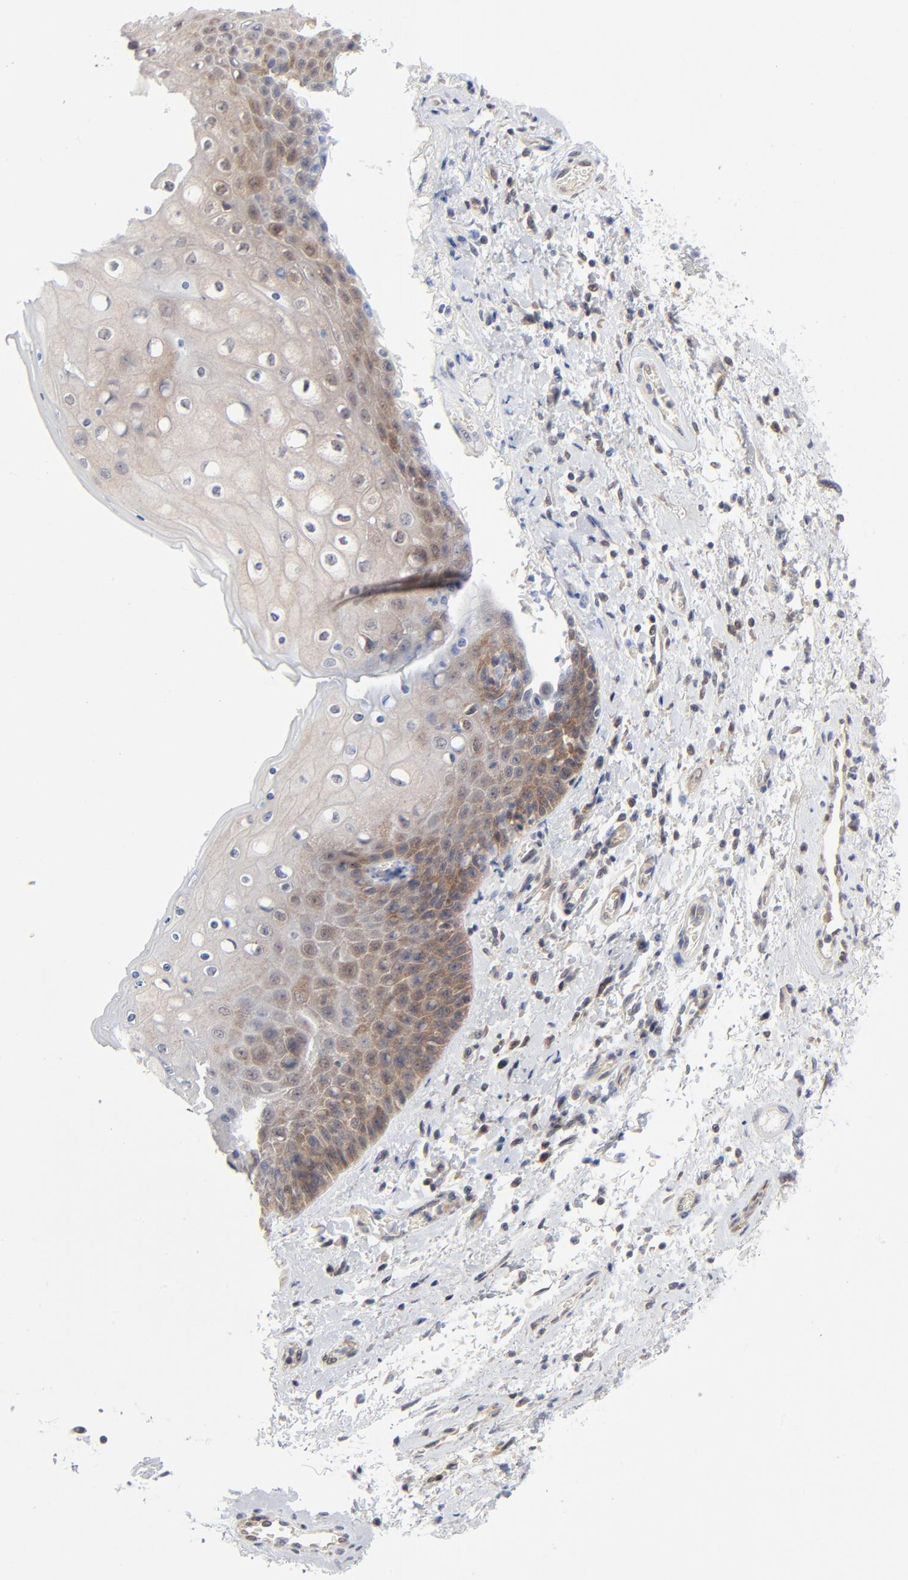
{"staining": {"intensity": "weak", "quantity": ">75%", "location": "cytoplasmic/membranous"}, "tissue": "skin", "cell_type": "Epidermal cells", "image_type": "normal", "snomed": [{"axis": "morphology", "description": "Normal tissue, NOS"}, {"axis": "topography", "description": "Anal"}], "caption": "A high-resolution photomicrograph shows immunohistochemistry (IHC) staining of normal skin, which reveals weak cytoplasmic/membranous expression in approximately >75% of epidermal cells.", "gene": "RPS6KB1", "patient": {"sex": "female", "age": 46}}